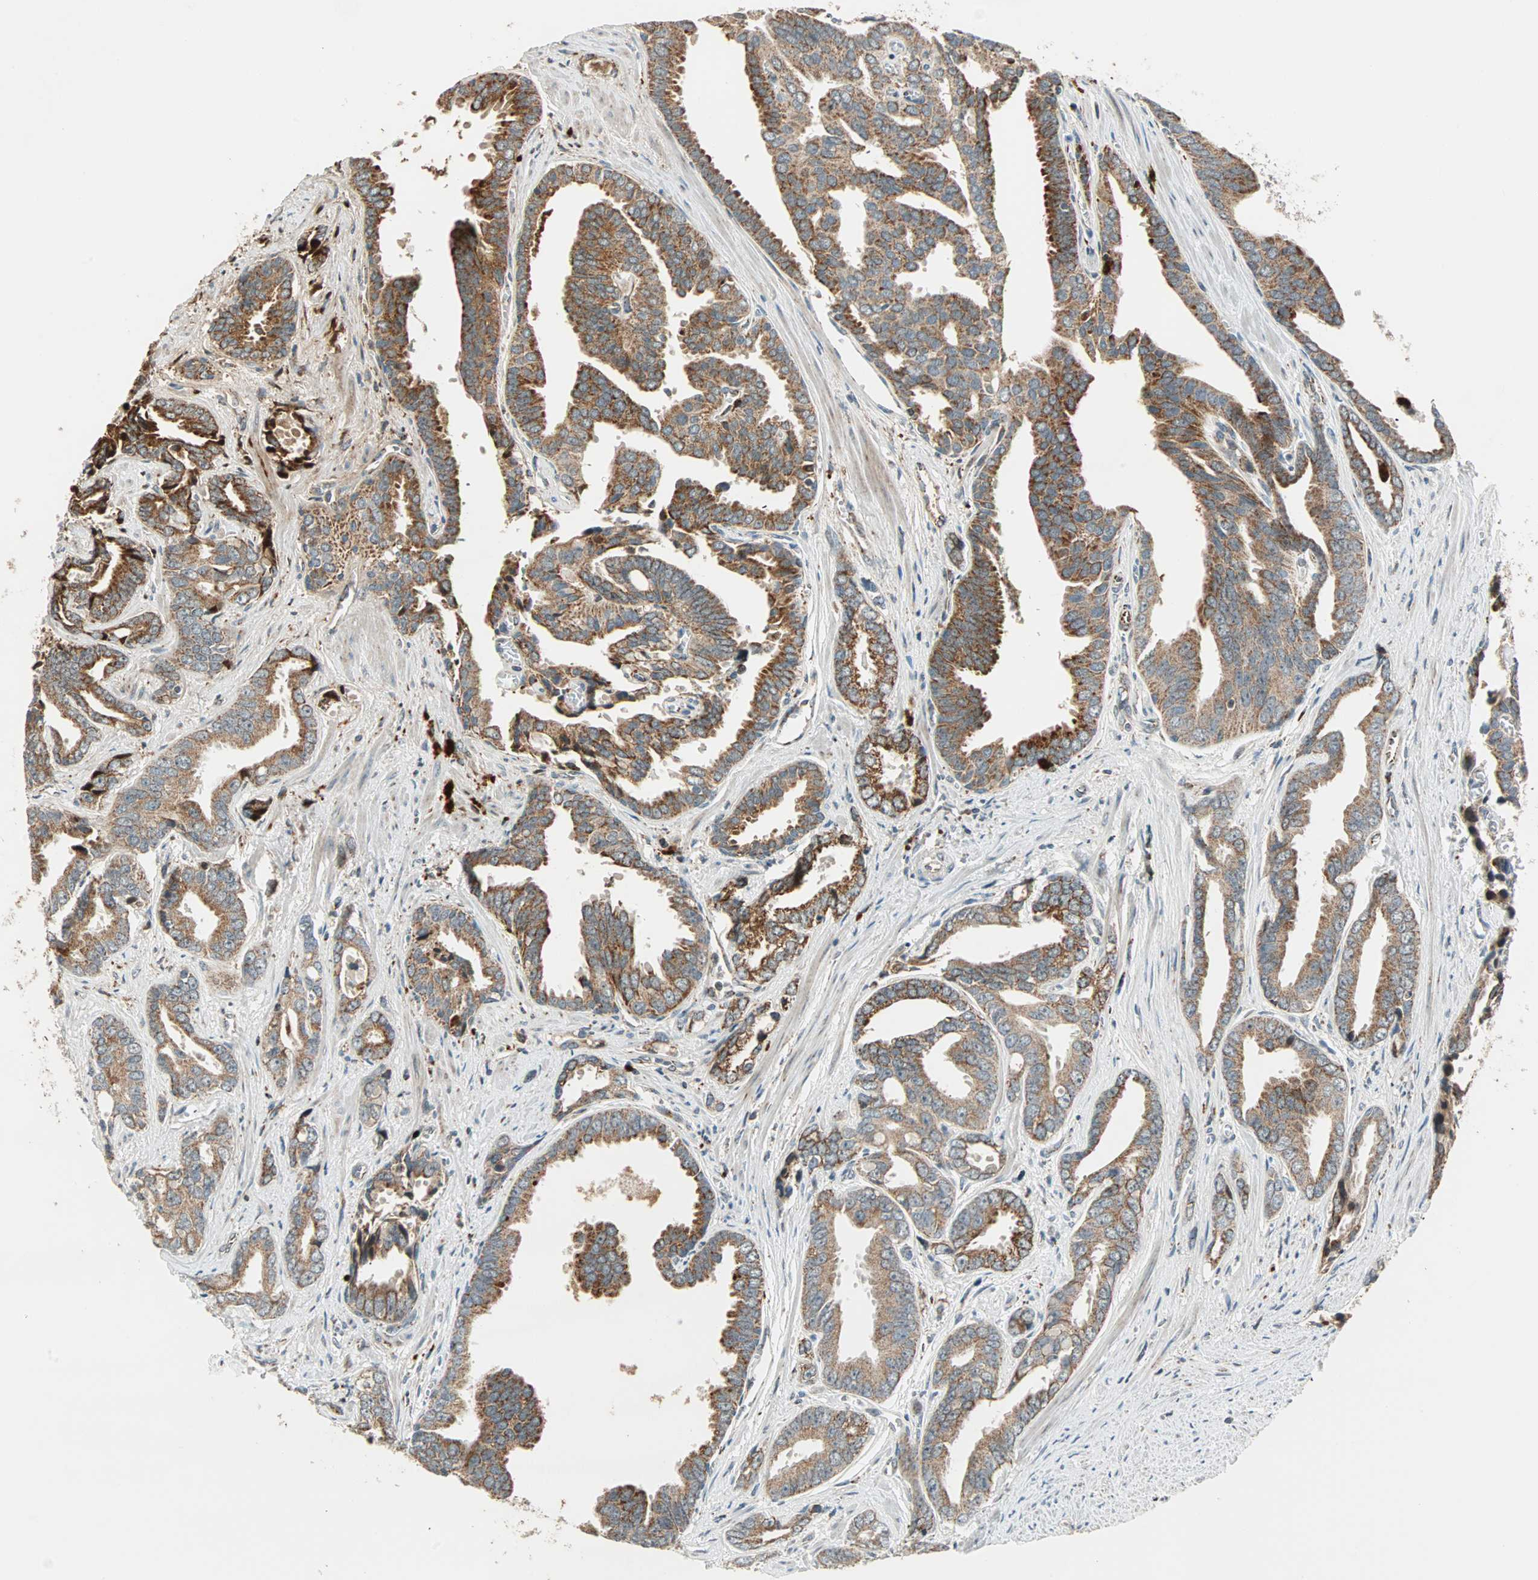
{"staining": {"intensity": "moderate", "quantity": "25%-75%", "location": "cytoplasmic/membranous"}, "tissue": "prostate cancer", "cell_type": "Tumor cells", "image_type": "cancer", "snomed": [{"axis": "morphology", "description": "Adenocarcinoma, High grade"}, {"axis": "topography", "description": "Prostate"}], "caption": "Moderate cytoplasmic/membranous expression is present in approximately 25%-75% of tumor cells in prostate cancer (high-grade adenocarcinoma).", "gene": "SPRY4", "patient": {"sex": "male", "age": 67}}